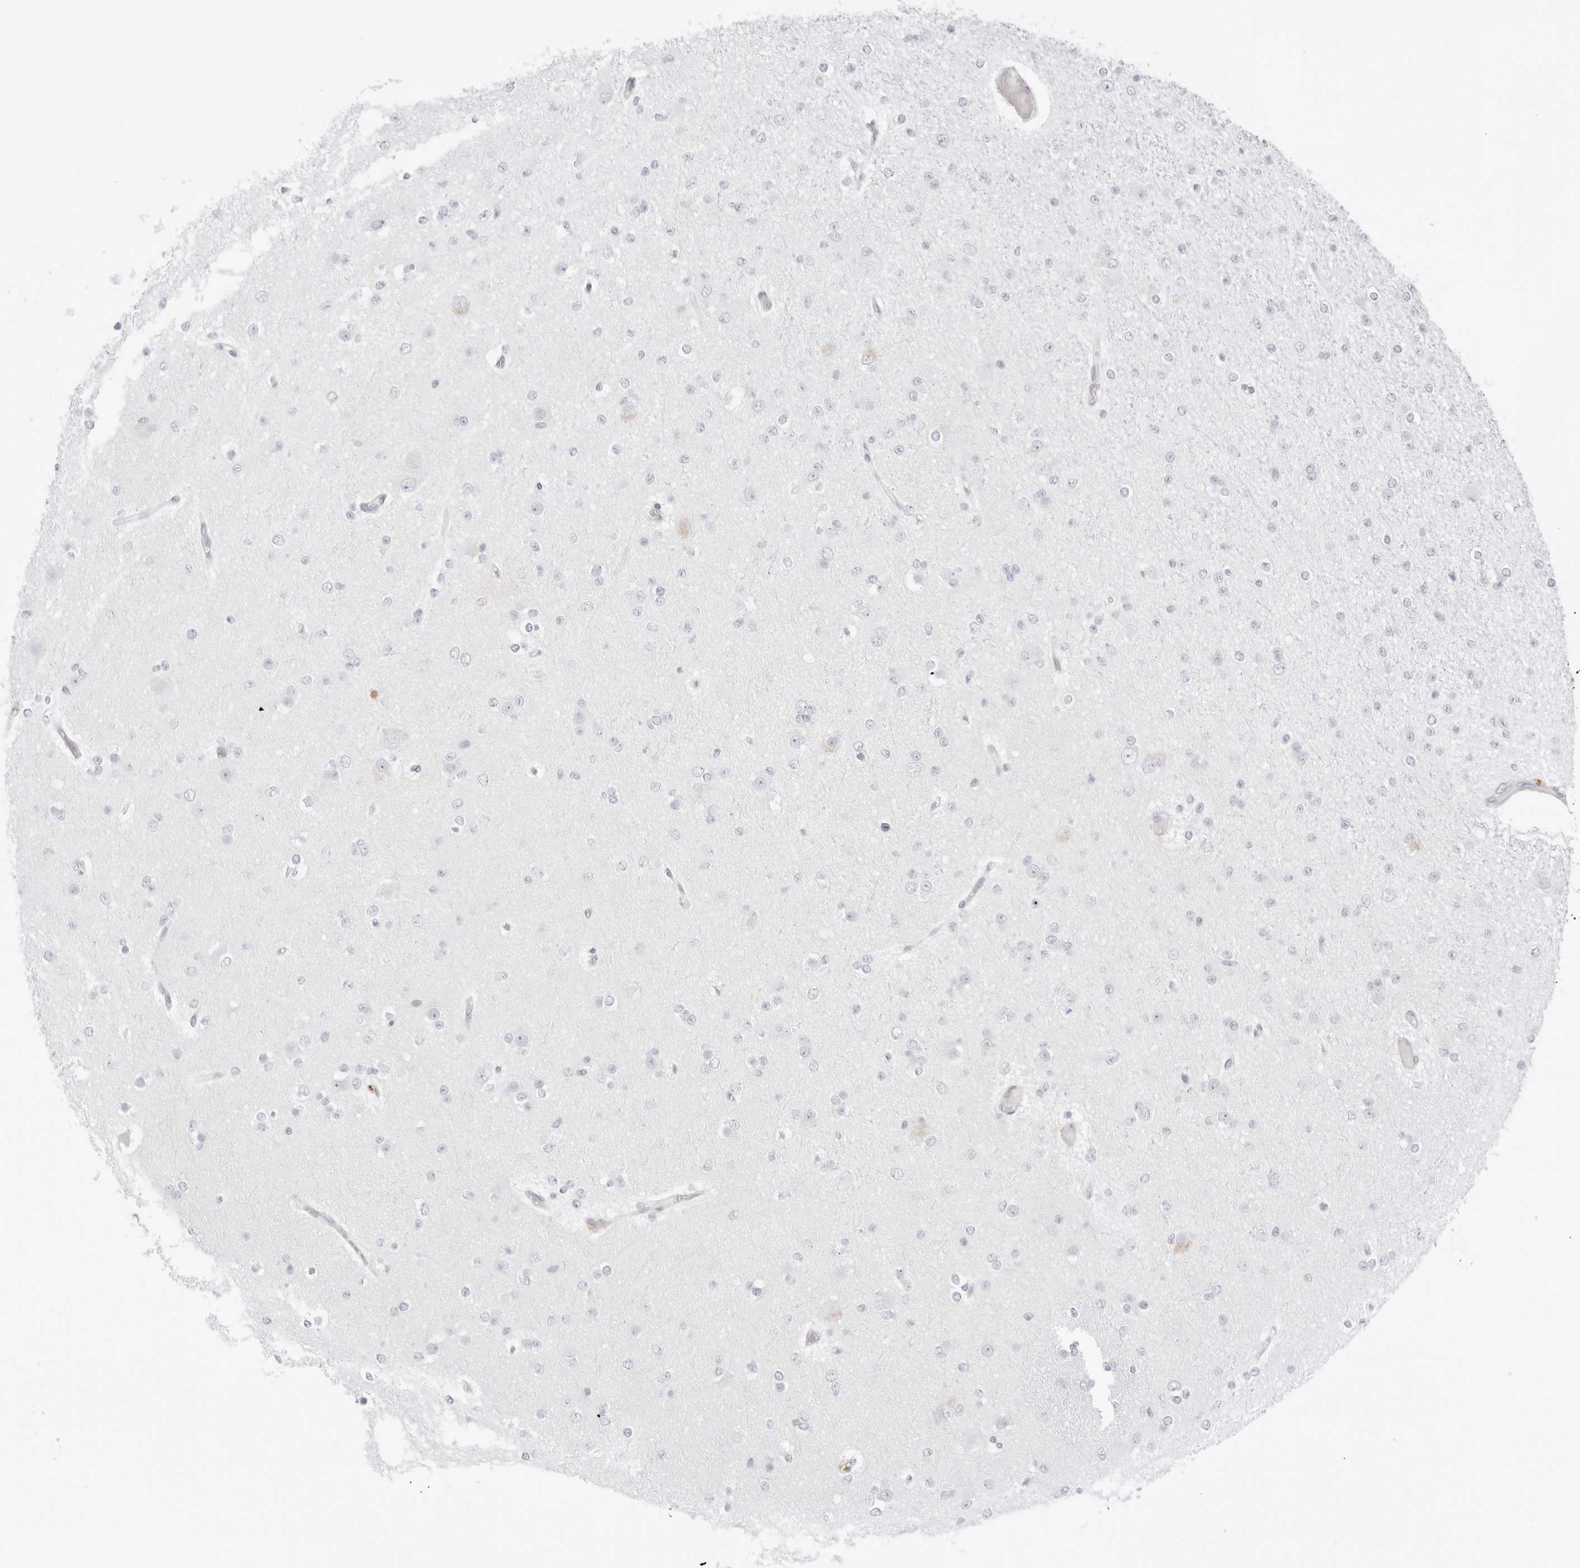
{"staining": {"intensity": "negative", "quantity": "none", "location": "none"}, "tissue": "glioma", "cell_type": "Tumor cells", "image_type": "cancer", "snomed": [{"axis": "morphology", "description": "Glioma, malignant, Low grade"}, {"axis": "topography", "description": "Brain"}], "caption": "DAB (3,3'-diaminobenzidine) immunohistochemical staining of glioma shows no significant staining in tumor cells.", "gene": "TNFRSF14", "patient": {"sex": "female", "age": 22}}